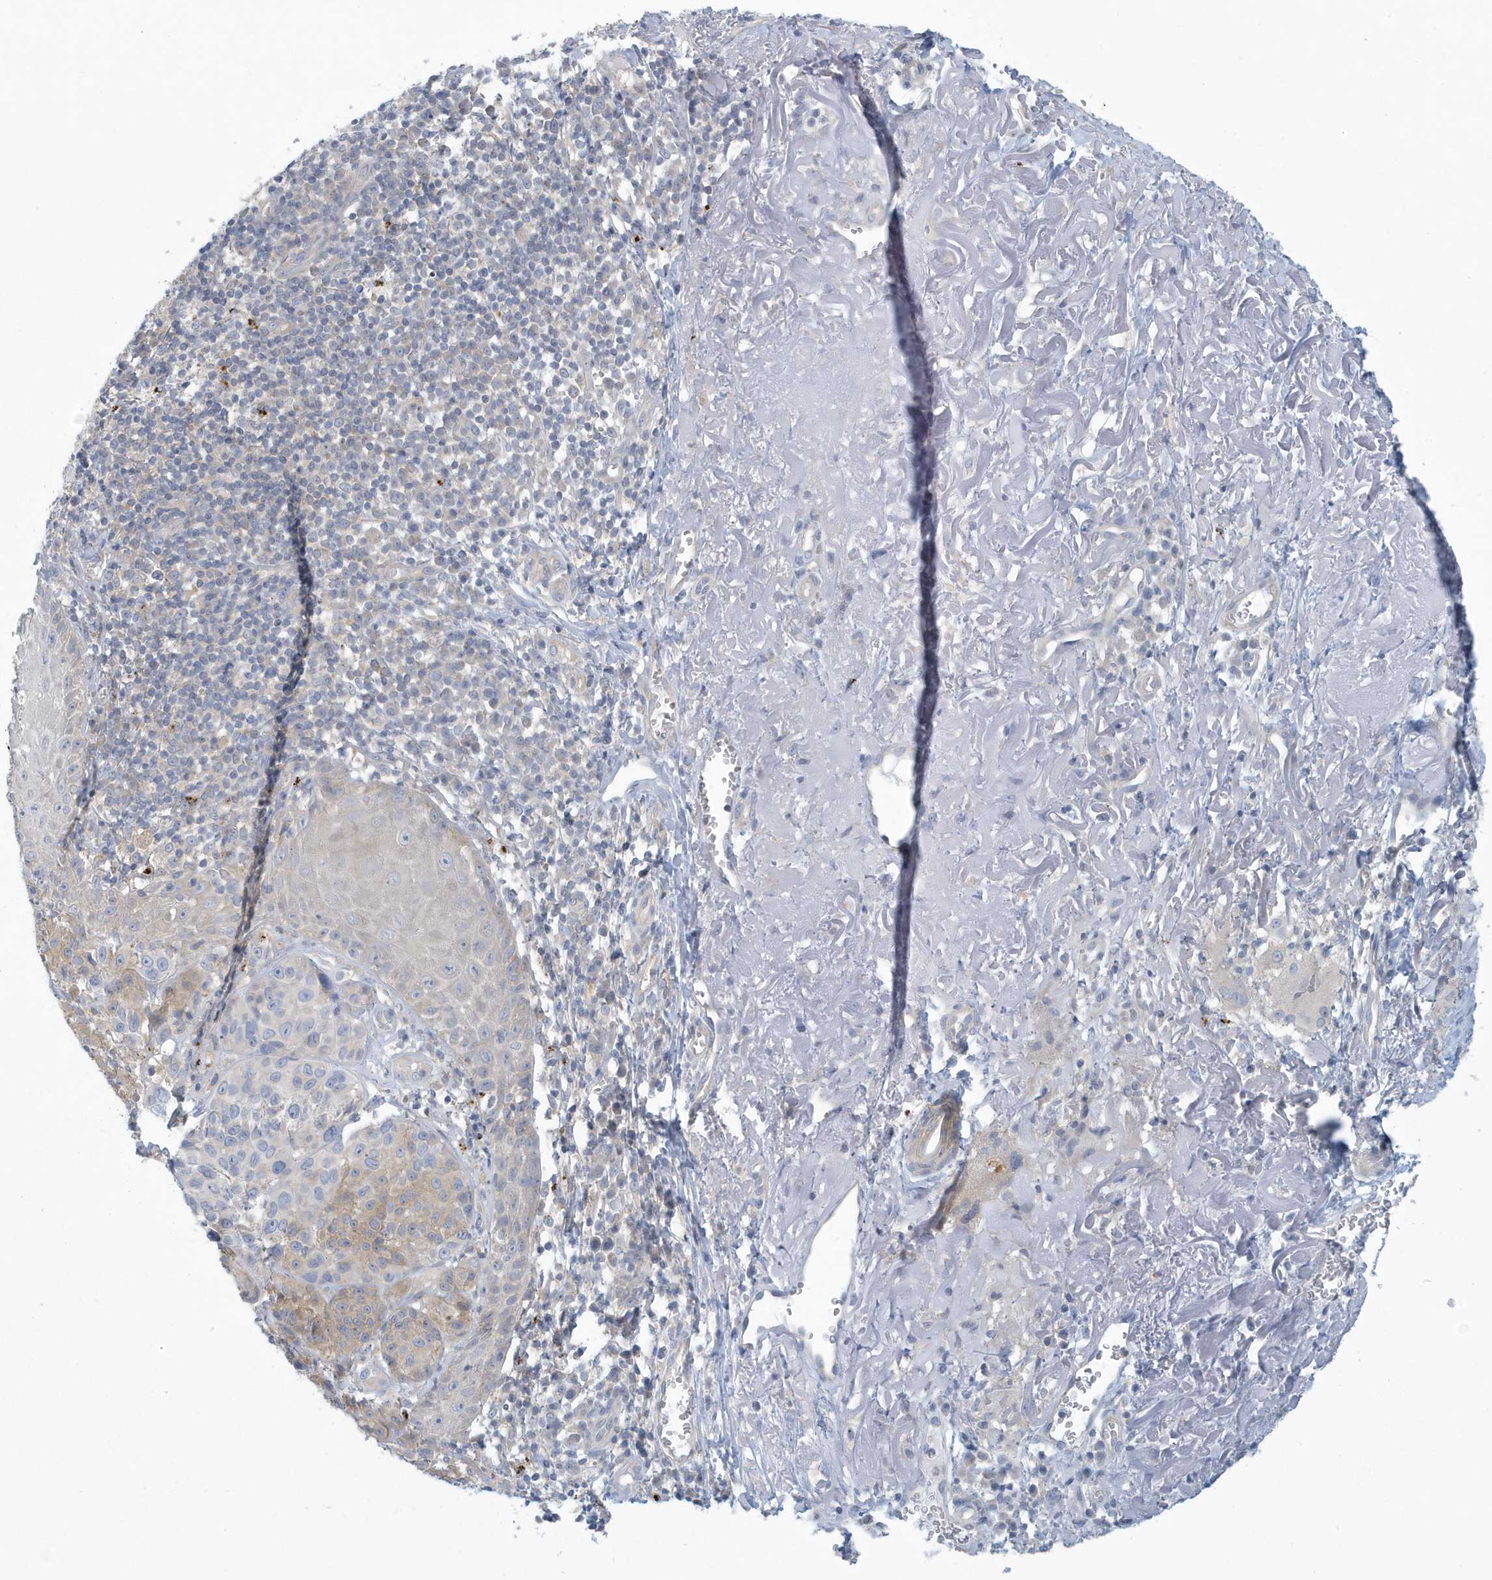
{"staining": {"intensity": "negative", "quantity": "none", "location": "none"}, "tissue": "melanoma", "cell_type": "Tumor cells", "image_type": "cancer", "snomed": [{"axis": "morphology", "description": "Malignant melanoma, NOS"}, {"axis": "topography", "description": "Skin"}], "caption": "A photomicrograph of melanoma stained for a protein exhibits no brown staining in tumor cells.", "gene": "VTA1", "patient": {"sex": "male", "age": 73}}